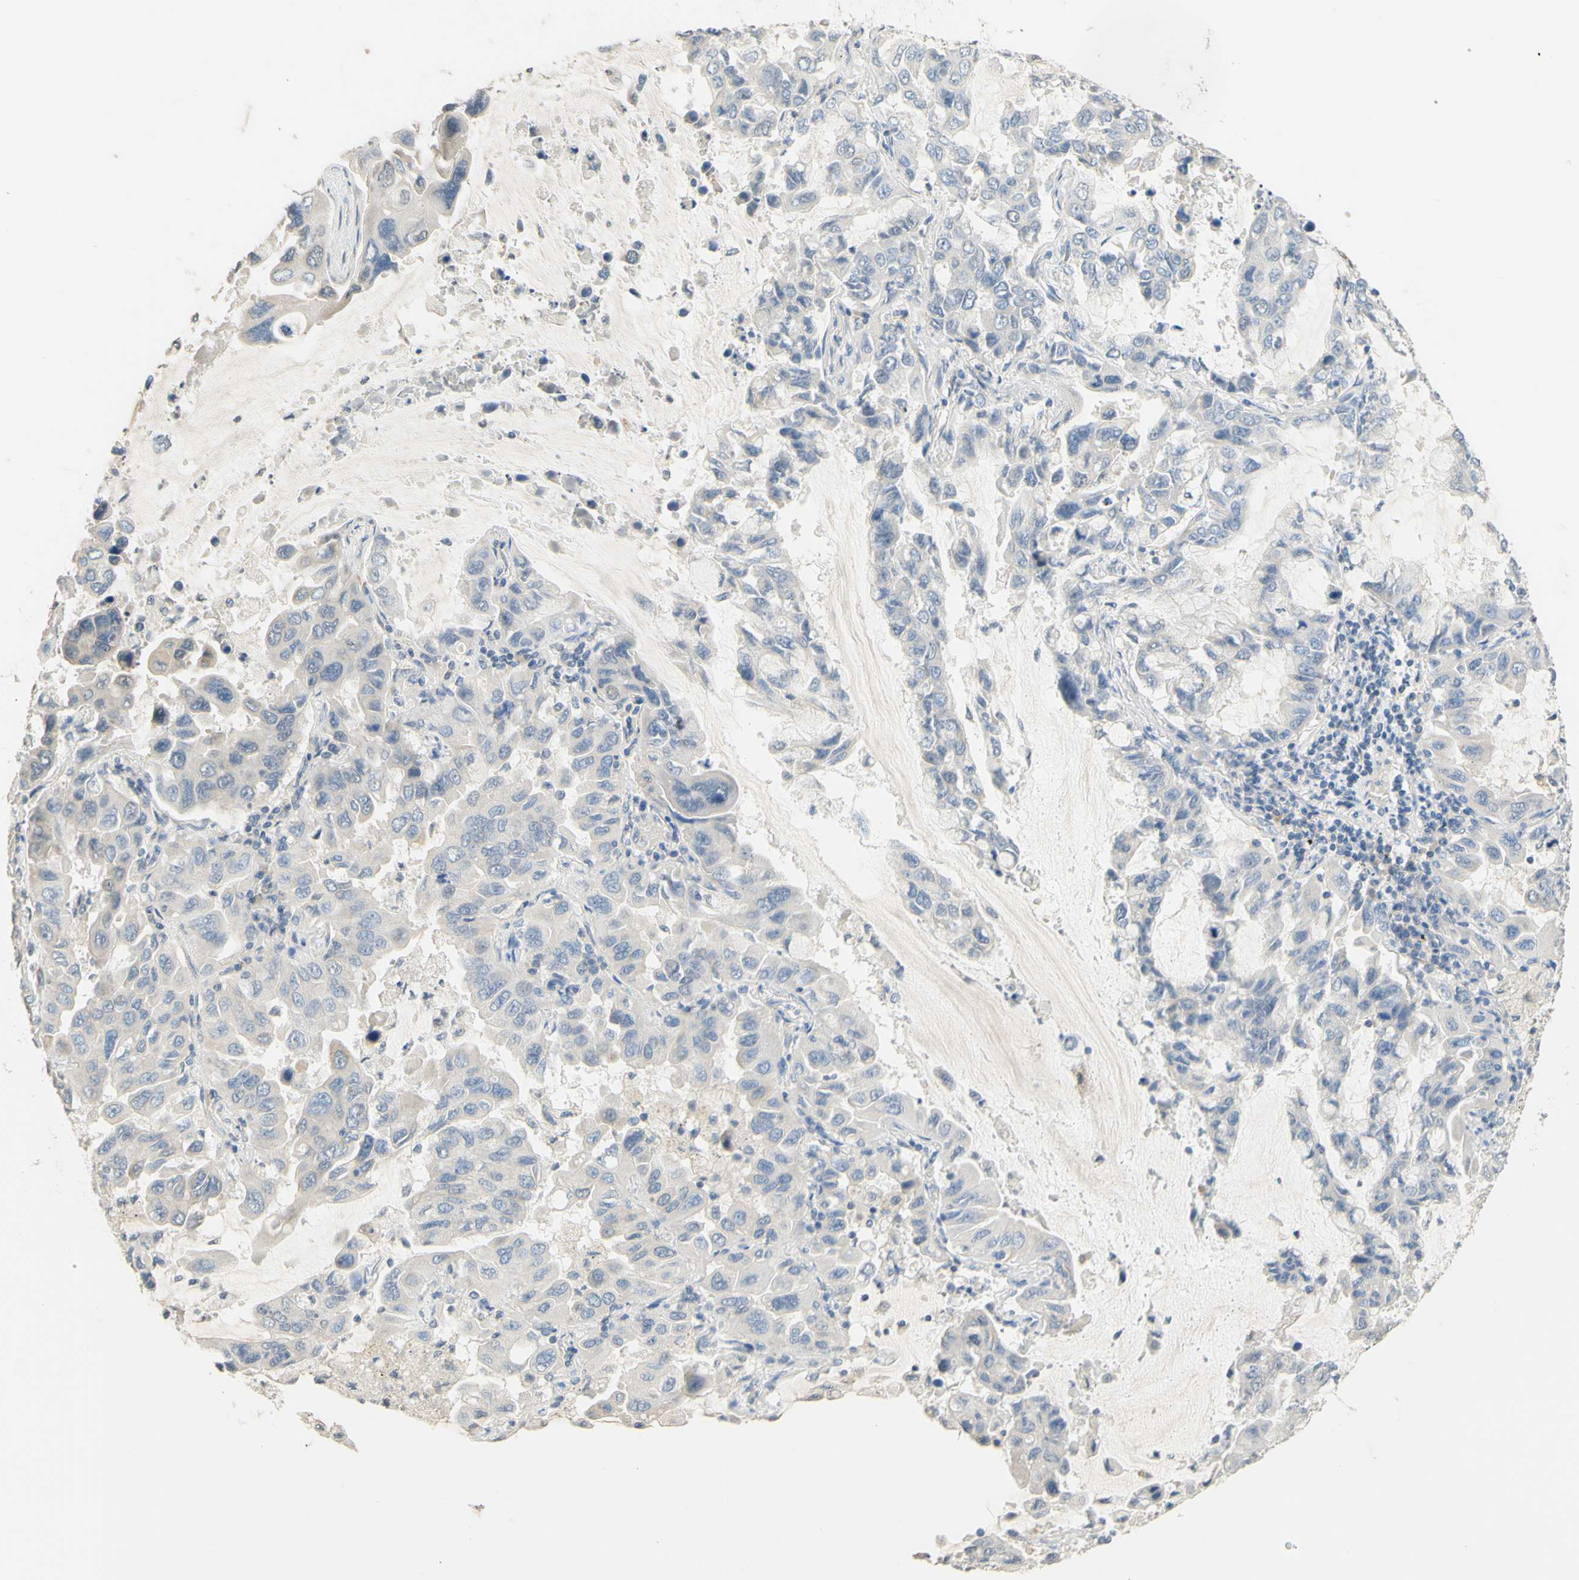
{"staining": {"intensity": "weak", "quantity": "<25%", "location": "cytoplasmic/membranous"}, "tissue": "lung cancer", "cell_type": "Tumor cells", "image_type": "cancer", "snomed": [{"axis": "morphology", "description": "Adenocarcinoma, NOS"}, {"axis": "topography", "description": "Lung"}], "caption": "There is no significant staining in tumor cells of lung cancer (adenocarcinoma).", "gene": "MAG", "patient": {"sex": "male", "age": 64}}